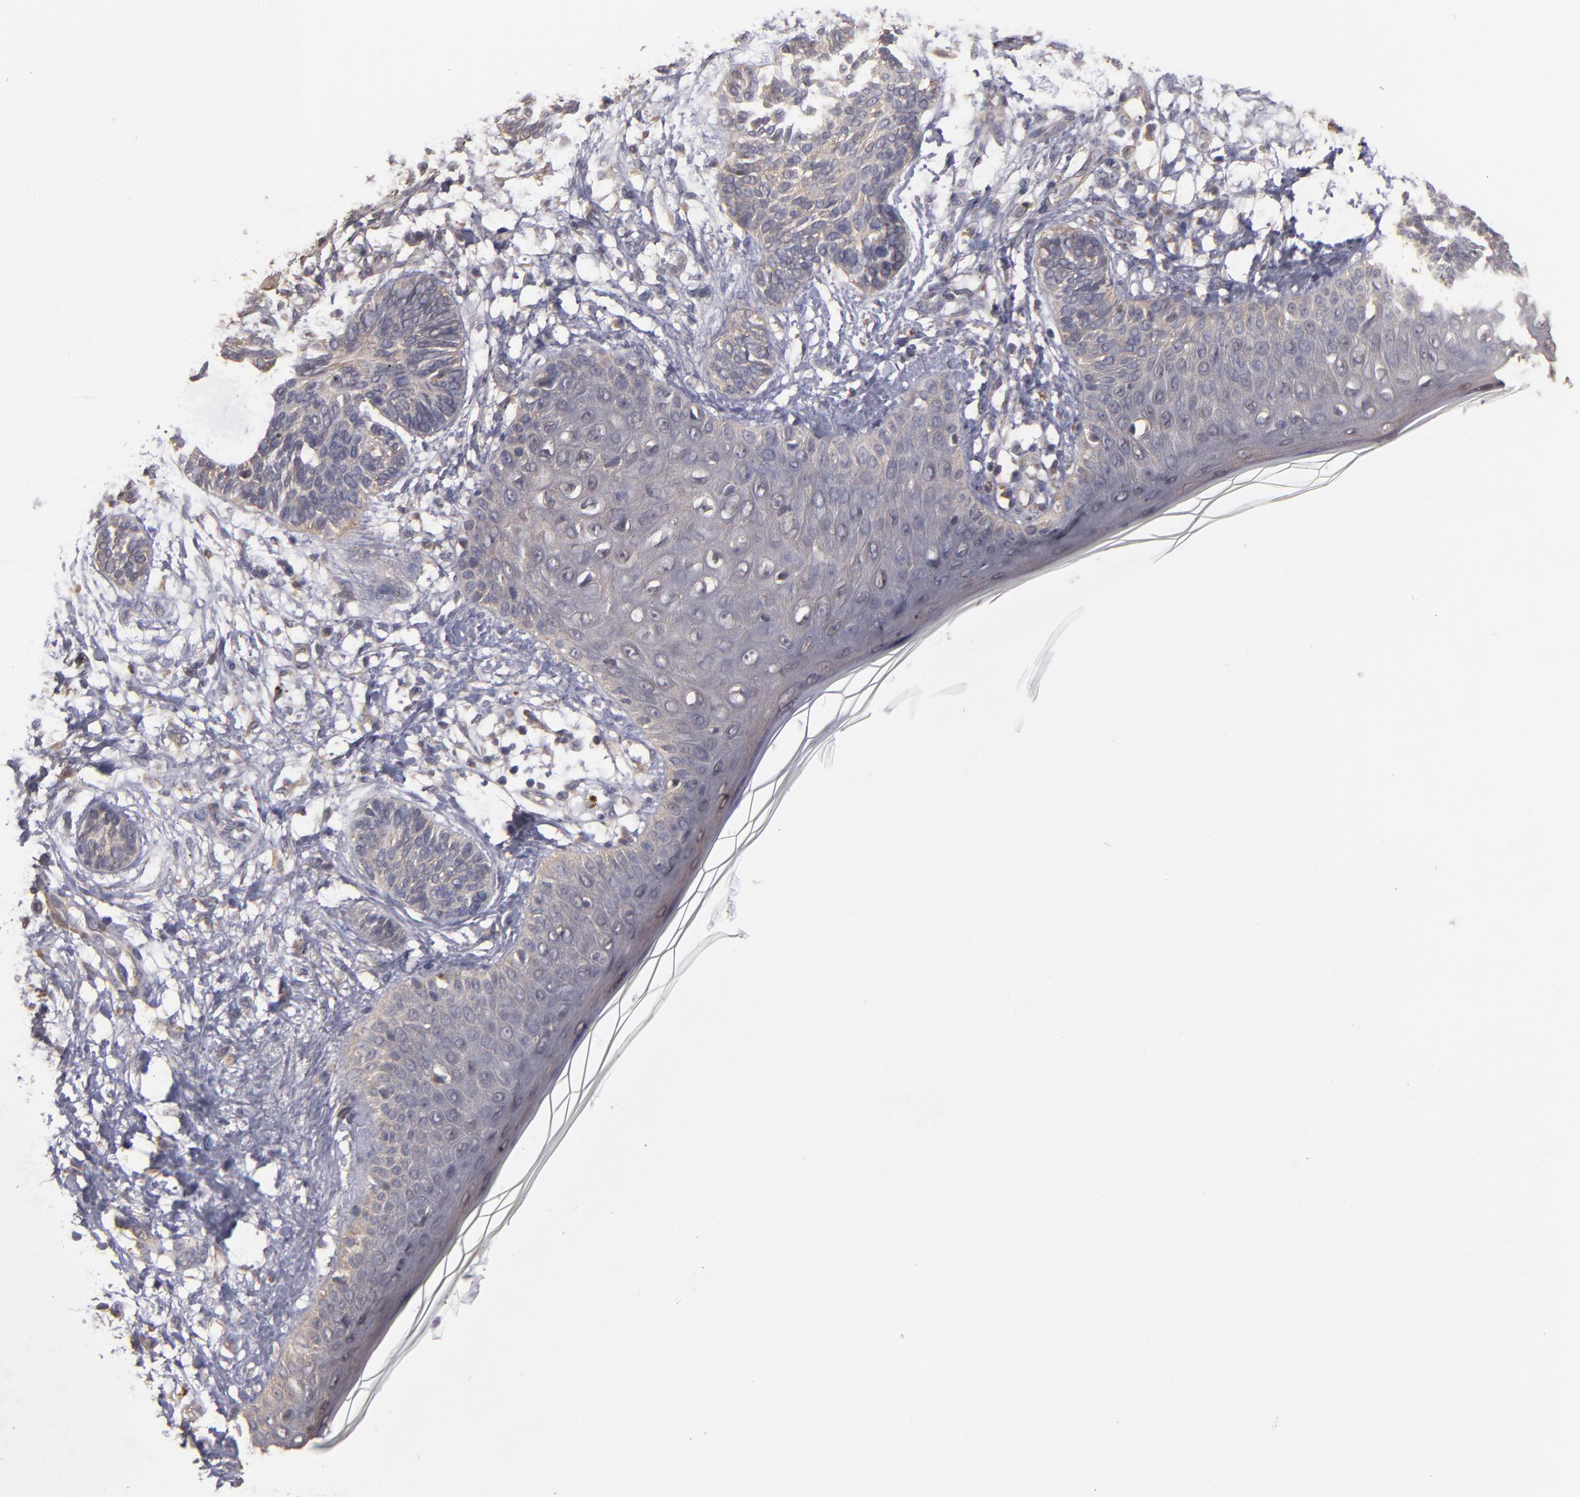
{"staining": {"intensity": "weak", "quantity": ">75%", "location": "cytoplasmic/membranous"}, "tissue": "skin cancer", "cell_type": "Tumor cells", "image_type": "cancer", "snomed": [{"axis": "morphology", "description": "Normal tissue, NOS"}, {"axis": "morphology", "description": "Basal cell carcinoma"}, {"axis": "topography", "description": "Skin"}], "caption": "The histopathology image exhibits a brown stain indicating the presence of a protein in the cytoplasmic/membranous of tumor cells in basal cell carcinoma (skin).", "gene": "CTSO", "patient": {"sex": "male", "age": 63}}